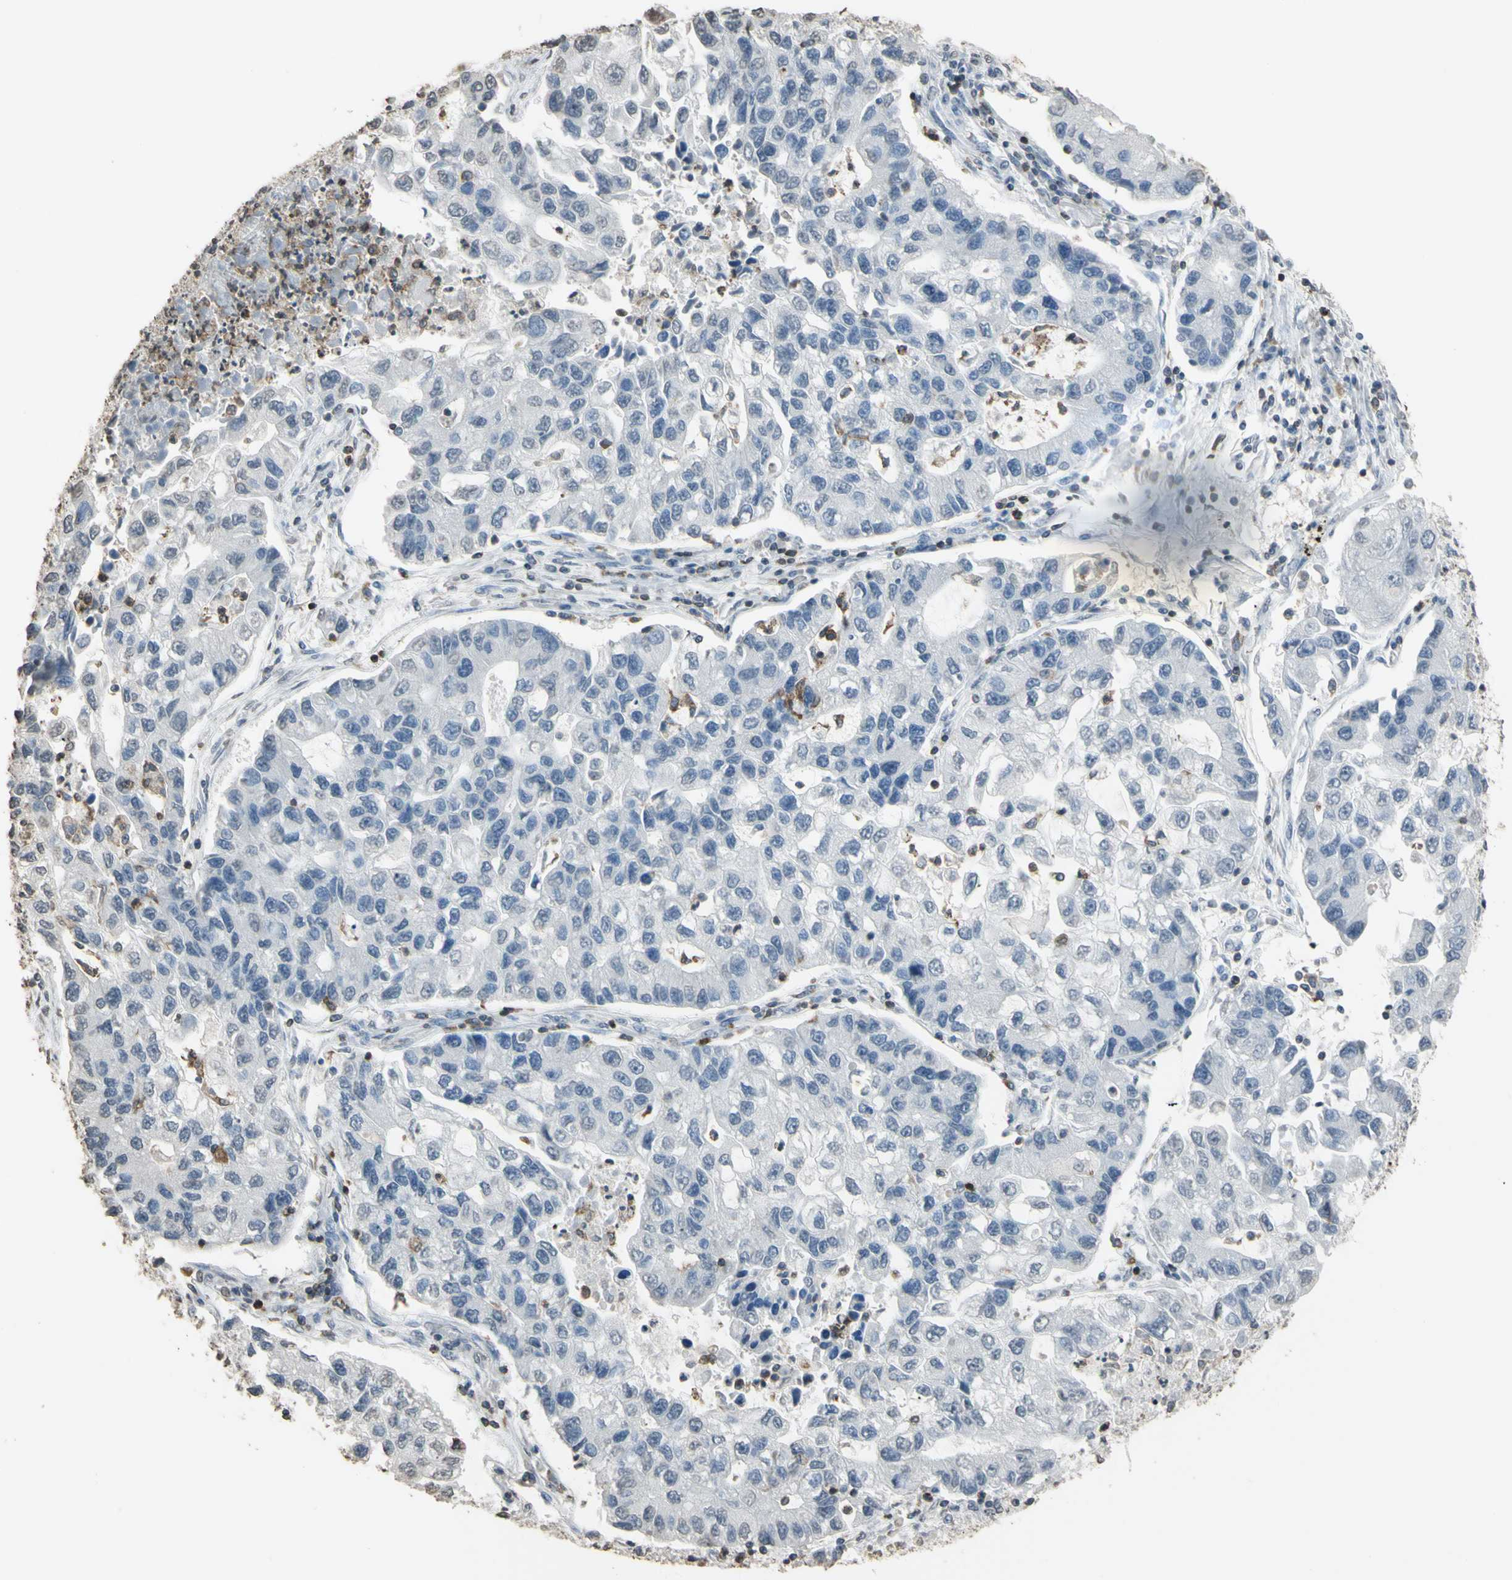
{"staining": {"intensity": "negative", "quantity": "none", "location": "none"}, "tissue": "lung cancer", "cell_type": "Tumor cells", "image_type": "cancer", "snomed": [{"axis": "morphology", "description": "Adenocarcinoma, NOS"}, {"axis": "topography", "description": "Lung"}], "caption": "Tumor cells show no significant protein expression in lung cancer (adenocarcinoma).", "gene": "PSTPIP1", "patient": {"sex": "female", "age": 51}}